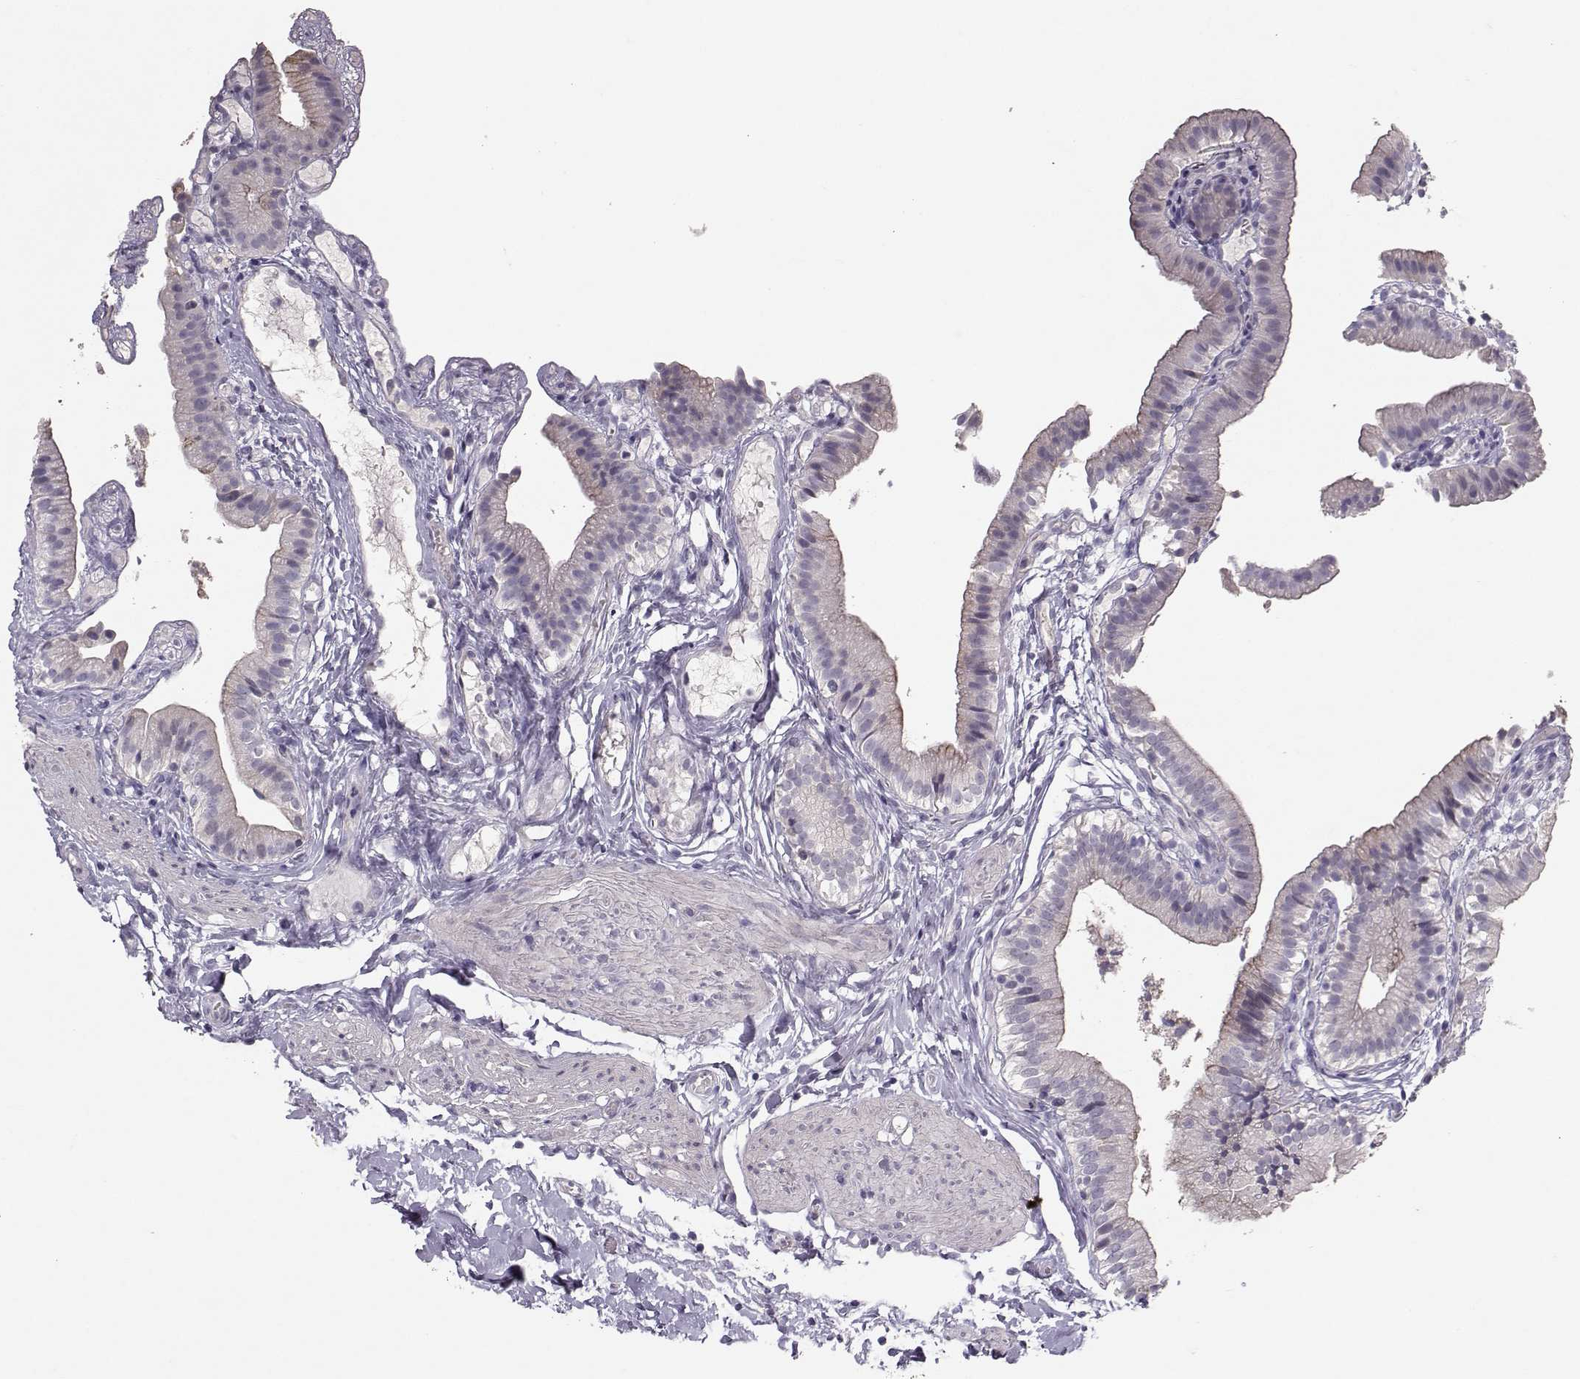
{"staining": {"intensity": "moderate", "quantity": "<25%", "location": "cytoplasmic/membranous"}, "tissue": "gallbladder", "cell_type": "Glandular cells", "image_type": "normal", "snomed": [{"axis": "morphology", "description": "Normal tissue, NOS"}, {"axis": "topography", "description": "Gallbladder"}], "caption": "The image reveals staining of unremarkable gallbladder, revealing moderate cytoplasmic/membranous protein staining (brown color) within glandular cells. (IHC, brightfield microscopy, high magnification).", "gene": "PKP2", "patient": {"sex": "female", "age": 47}}